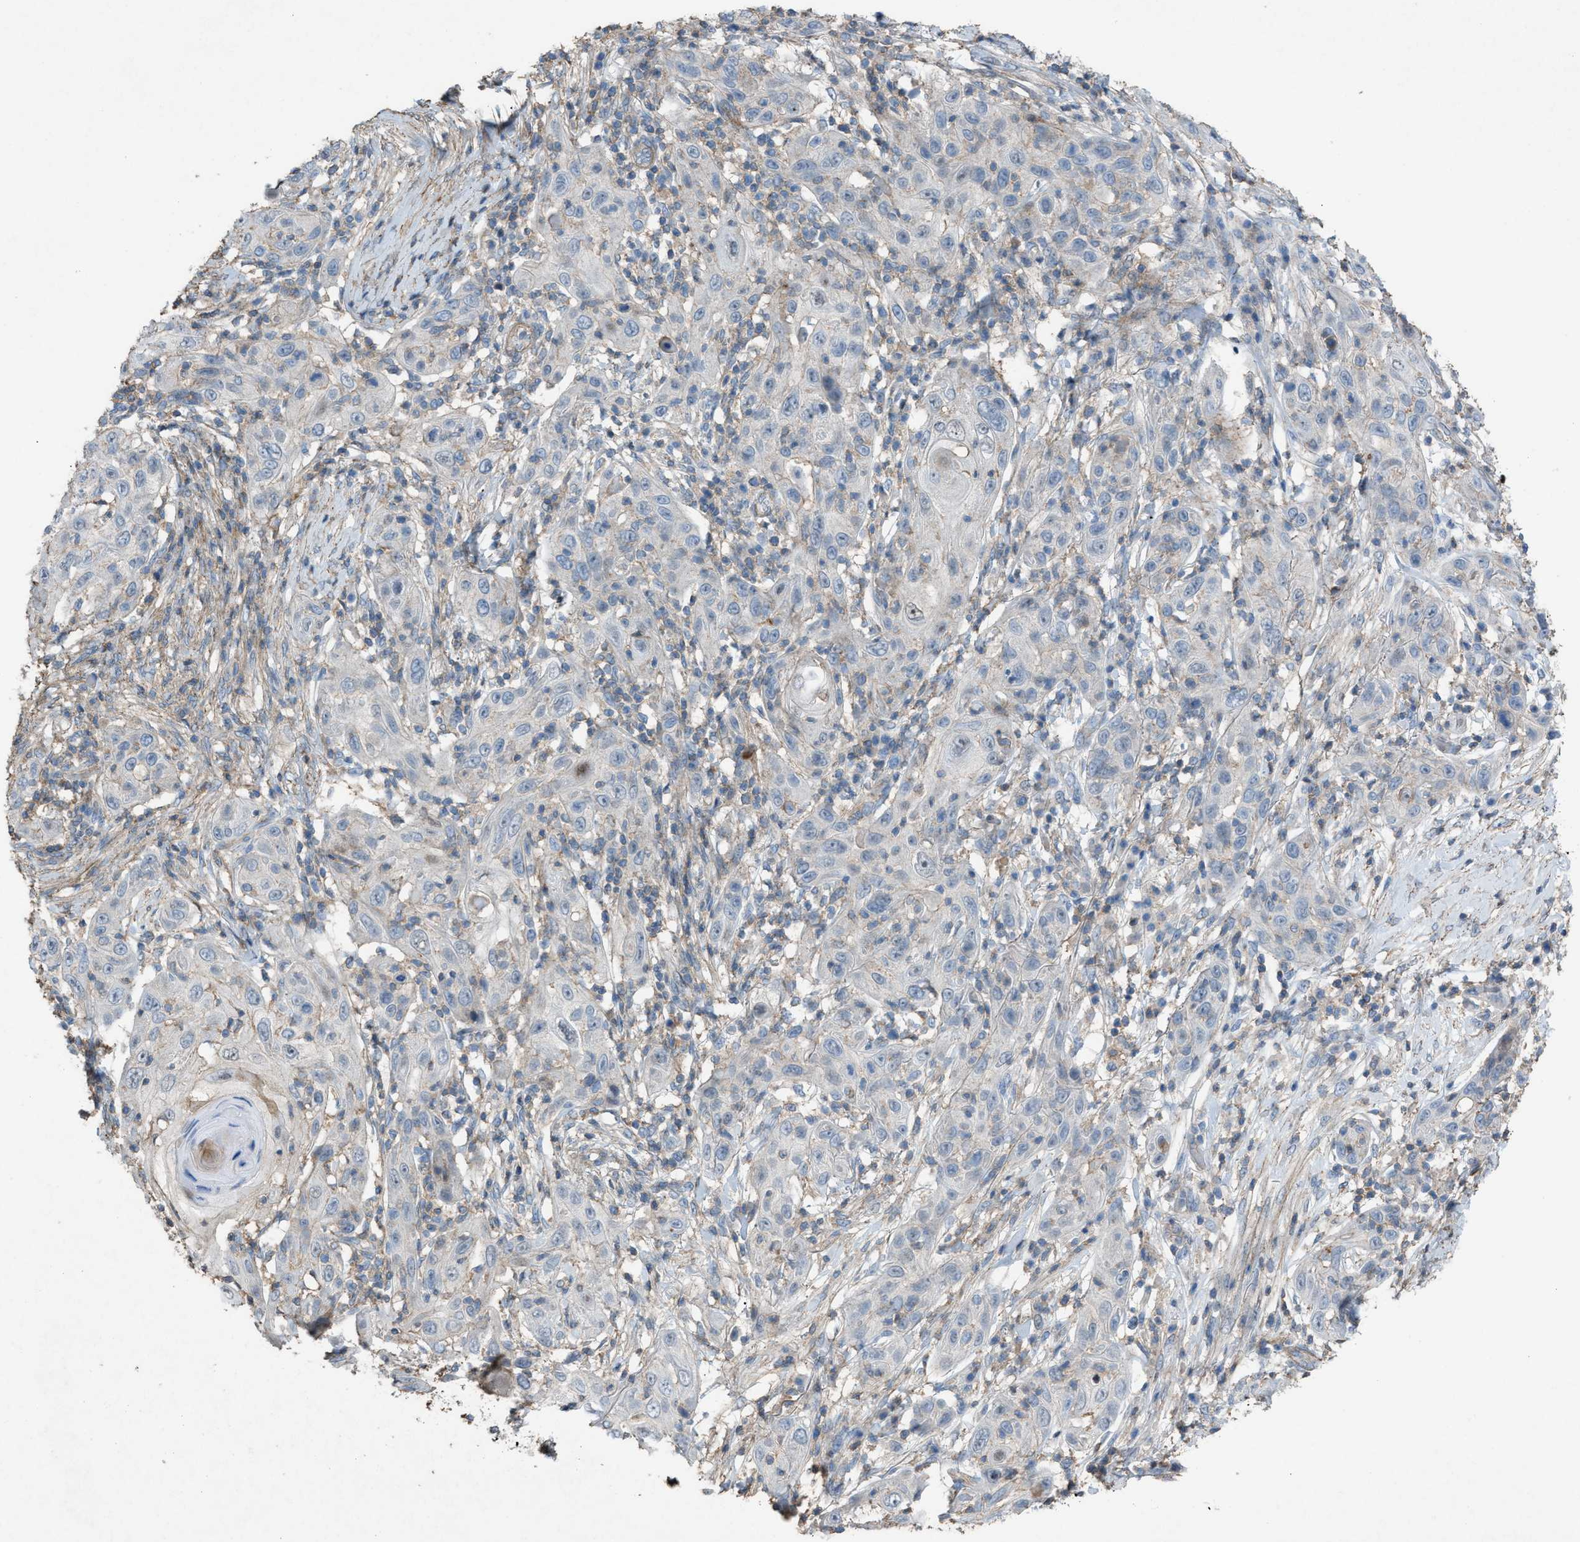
{"staining": {"intensity": "negative", "quantity": "none", "location": "none"}, "tissue": "skin cancer", "cell_type": "Tumor cells", "image_type": "cancer", "snomed": [{"axis": "morphology", "description": "Squamous cell carcinoma, NOS"}, {"axis": "topography", "description": "Skin"}], "caption": "Tumor cells show no significant protein expression in skin squamous cell carcinoma. (IHC, brightfield microscopy, high magnification).", "gene": "NCK2", "patient": {"sex": "female", "age": 88}}